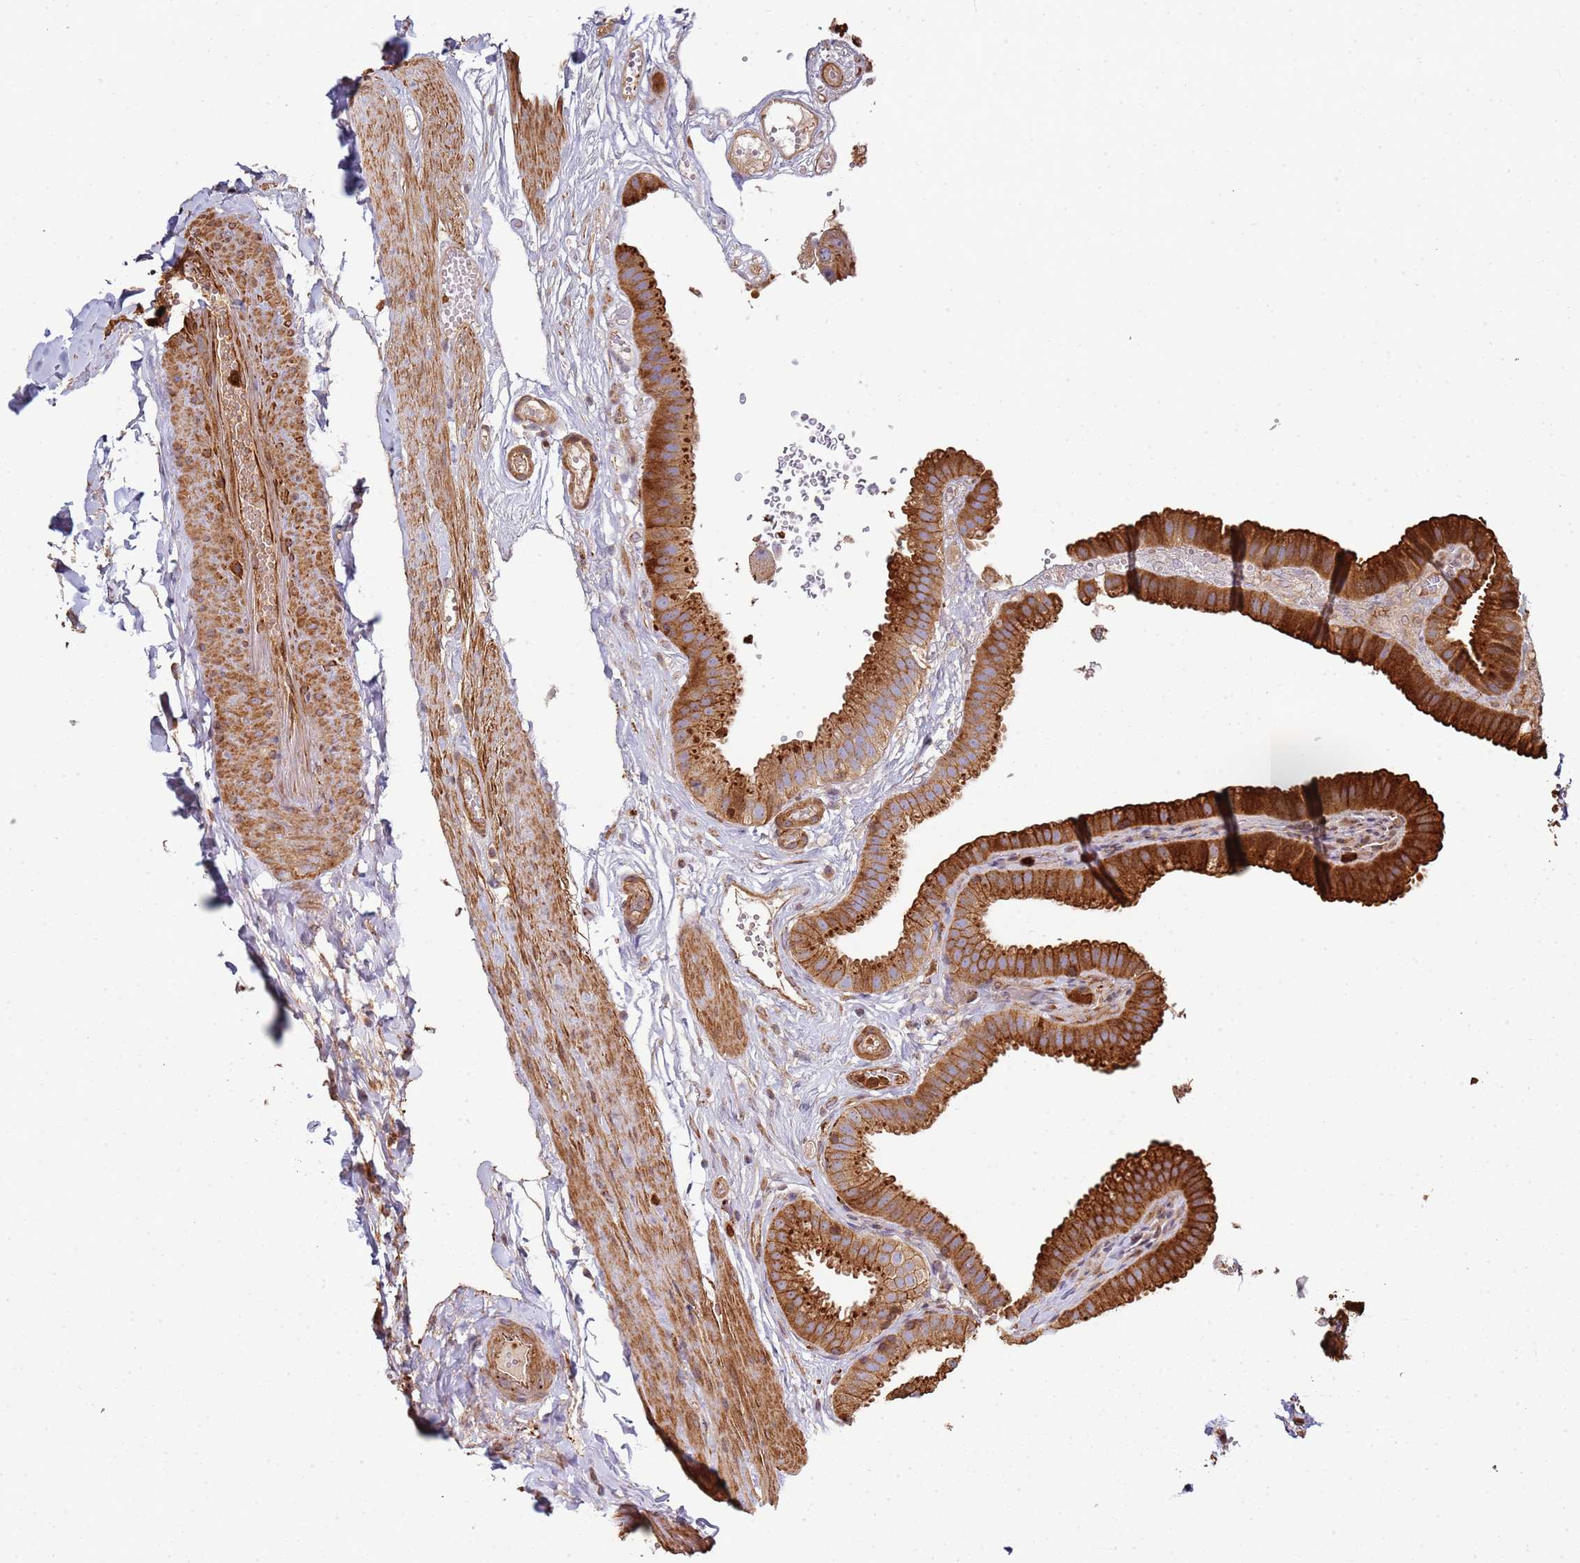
{"staining": {"intensity": "strong", "quantity": ">75%", "location": "cytoplasmic/membranous"}, "tissue": "gallbladder", "cell_type": "Glandular cells", "image_type": "normal", "snomed": [{"axis": "morphology", "description": "Normal tissue, NOS"}, {"axis": "topography", "description": "Gallbladder"}], "caption": "Gallbladder stained with a brown dye demonstrates strong cytoplasmic/membranous positive positivity in approximately >75% of glandular cells.", "gene": "NDUFAF4", "patient": {"sex": "female", "age": 61}}